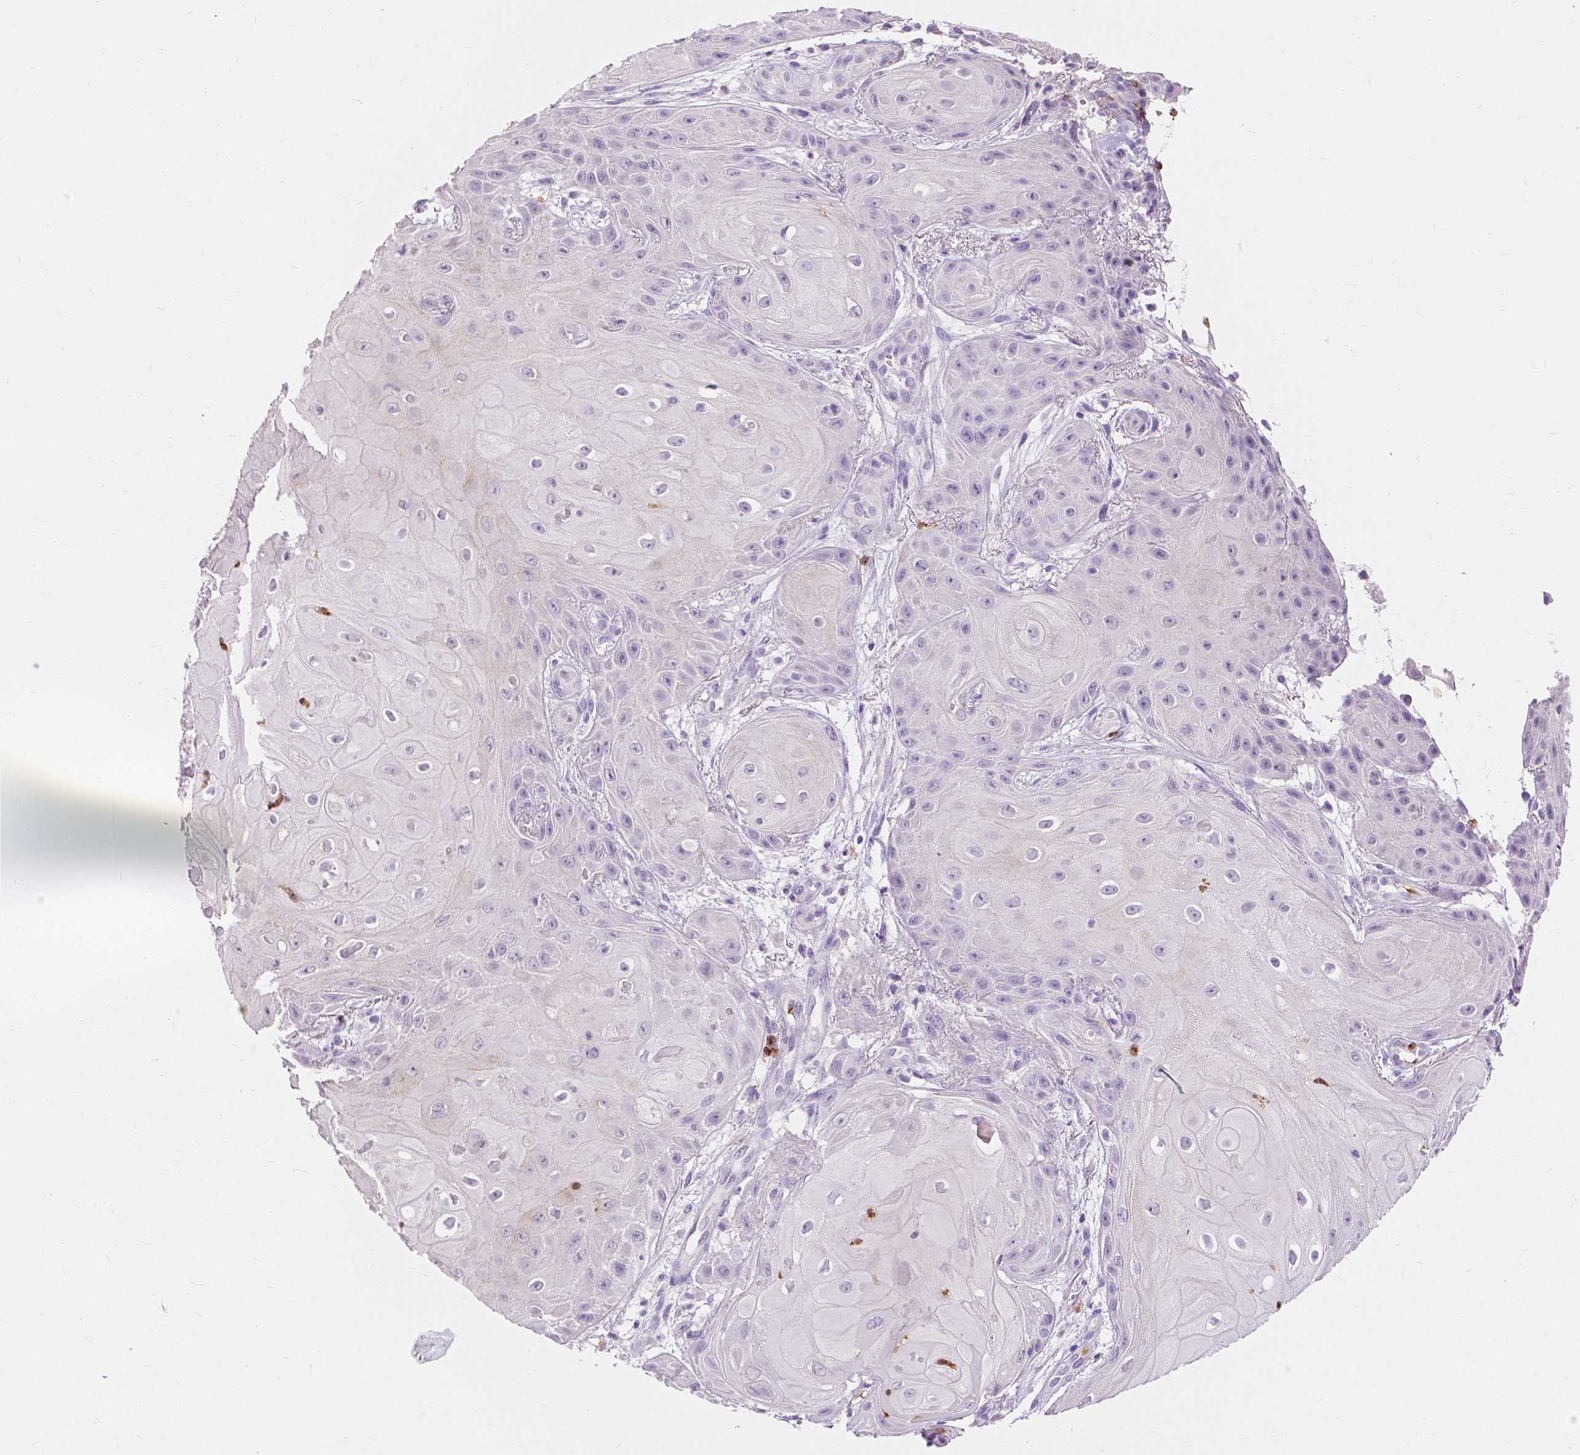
{"staining": {"intensity": "negative", "quantity": "none", "location": "none"}, "tissue": "skin cancer", "cell_type": "Tumor cells", "image_type": "cancer", "snomed": [{"axis": "morphology", "description": "Squamous cell carcinoma, NOS"}, {"axis": "topography", "description": "Skin"}], "caption": "There is no significant staining in tumor cells of squamous cell carcinoma (skin).", "gene": "CXCR2", "patient": {"sex": "male", "age": 62}}